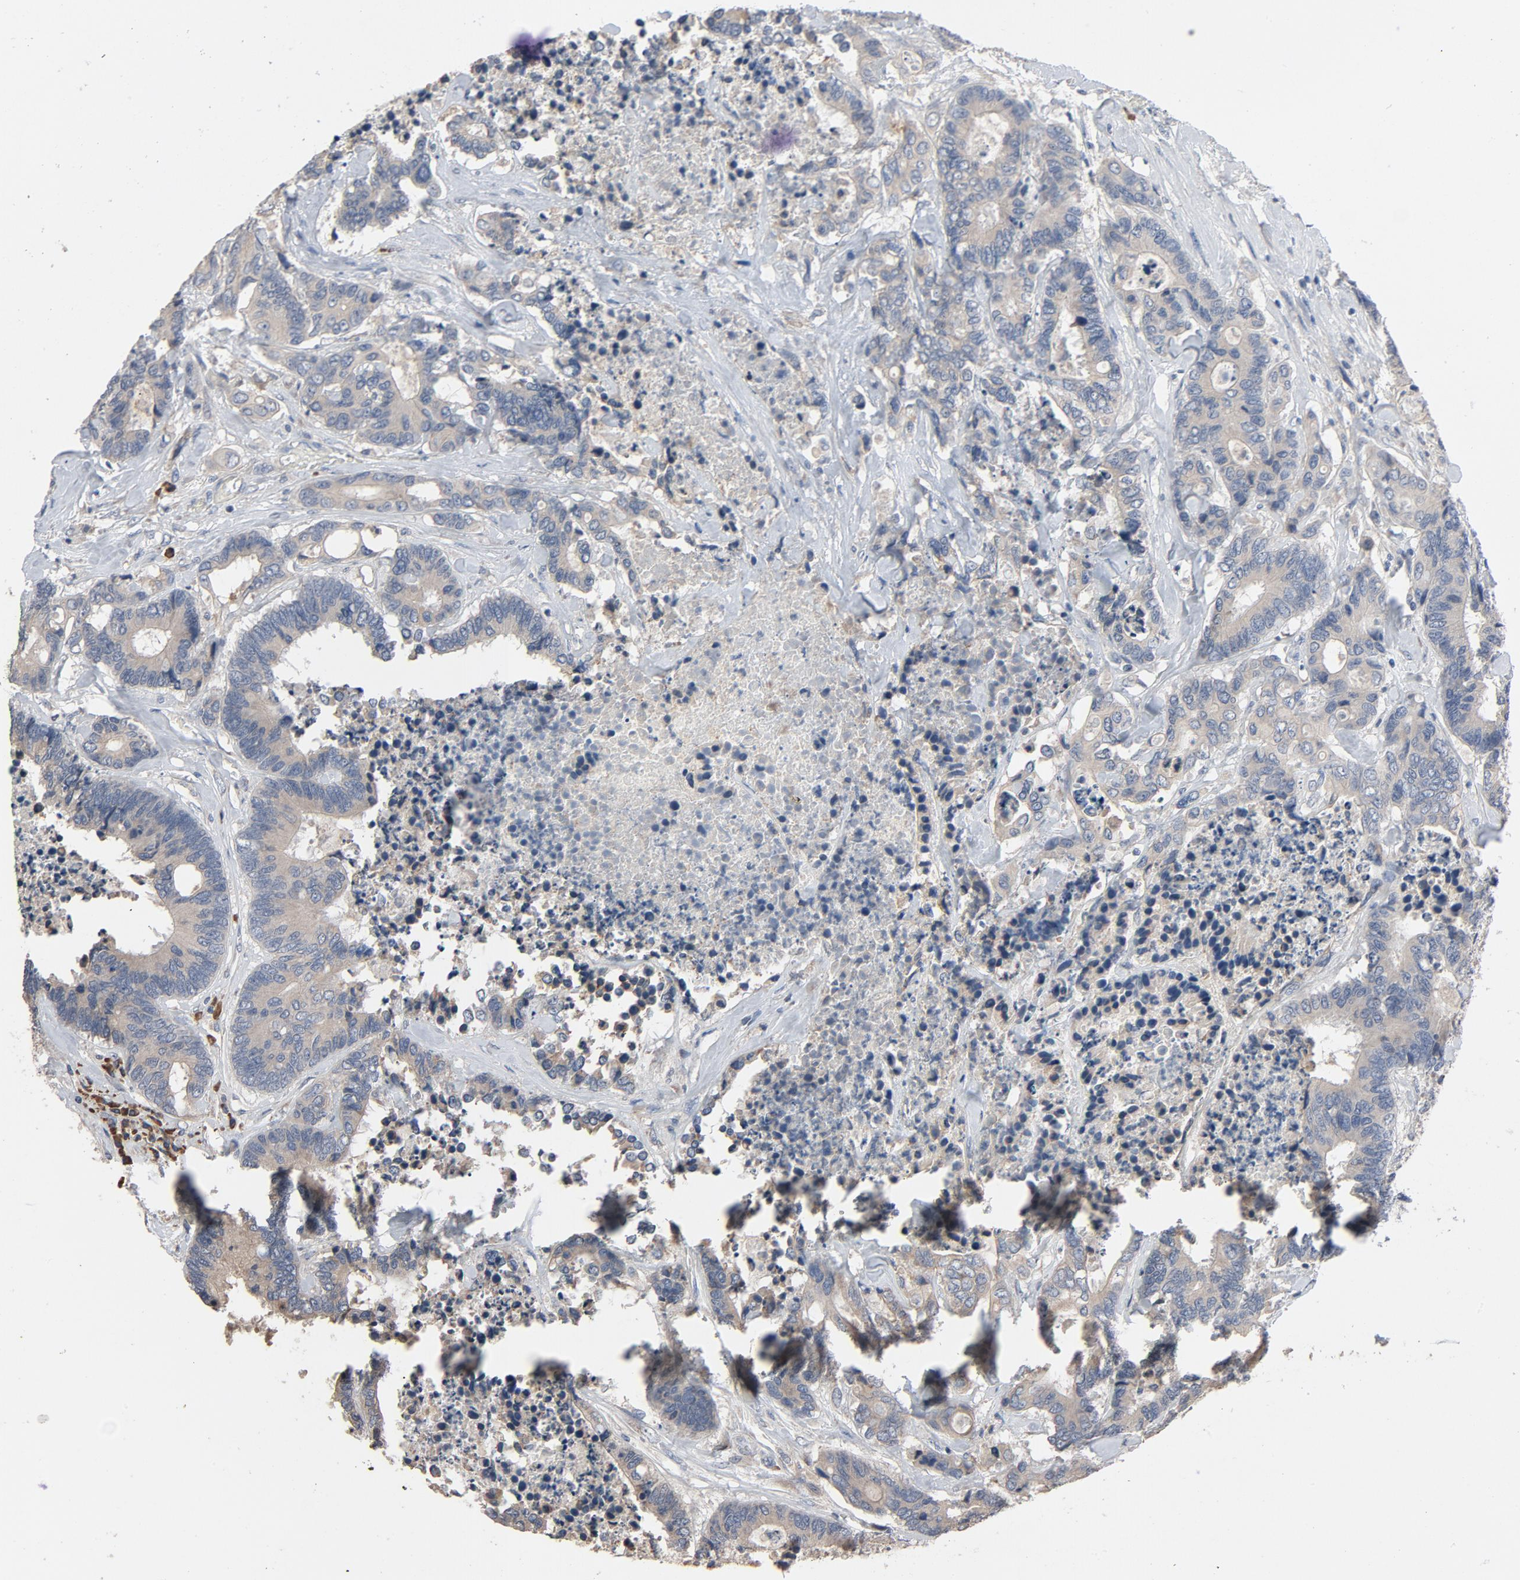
{"staining": {"intensity": "moderate", "quantity": ">75%", "location": "cytoplasmic/membranous"}, "tissue": "colorectal cancer", "cell_type": "Tumor cells", "image_type": "cancer", "snomed": [{"axis": "morphology", "description": "Adenocarcinoma, NOS"}, {"axis": "topography", "description": "Rectum"}], "caption": "DAB immunohistochemical staining of colorectal cancer (adenocarcinoma) demonstrates moderate cytoplasmic/membranous protein expression in about >75% of tumor cells.", "gene": "TLR4", "patient": {"sex": "male", "age": 55}}